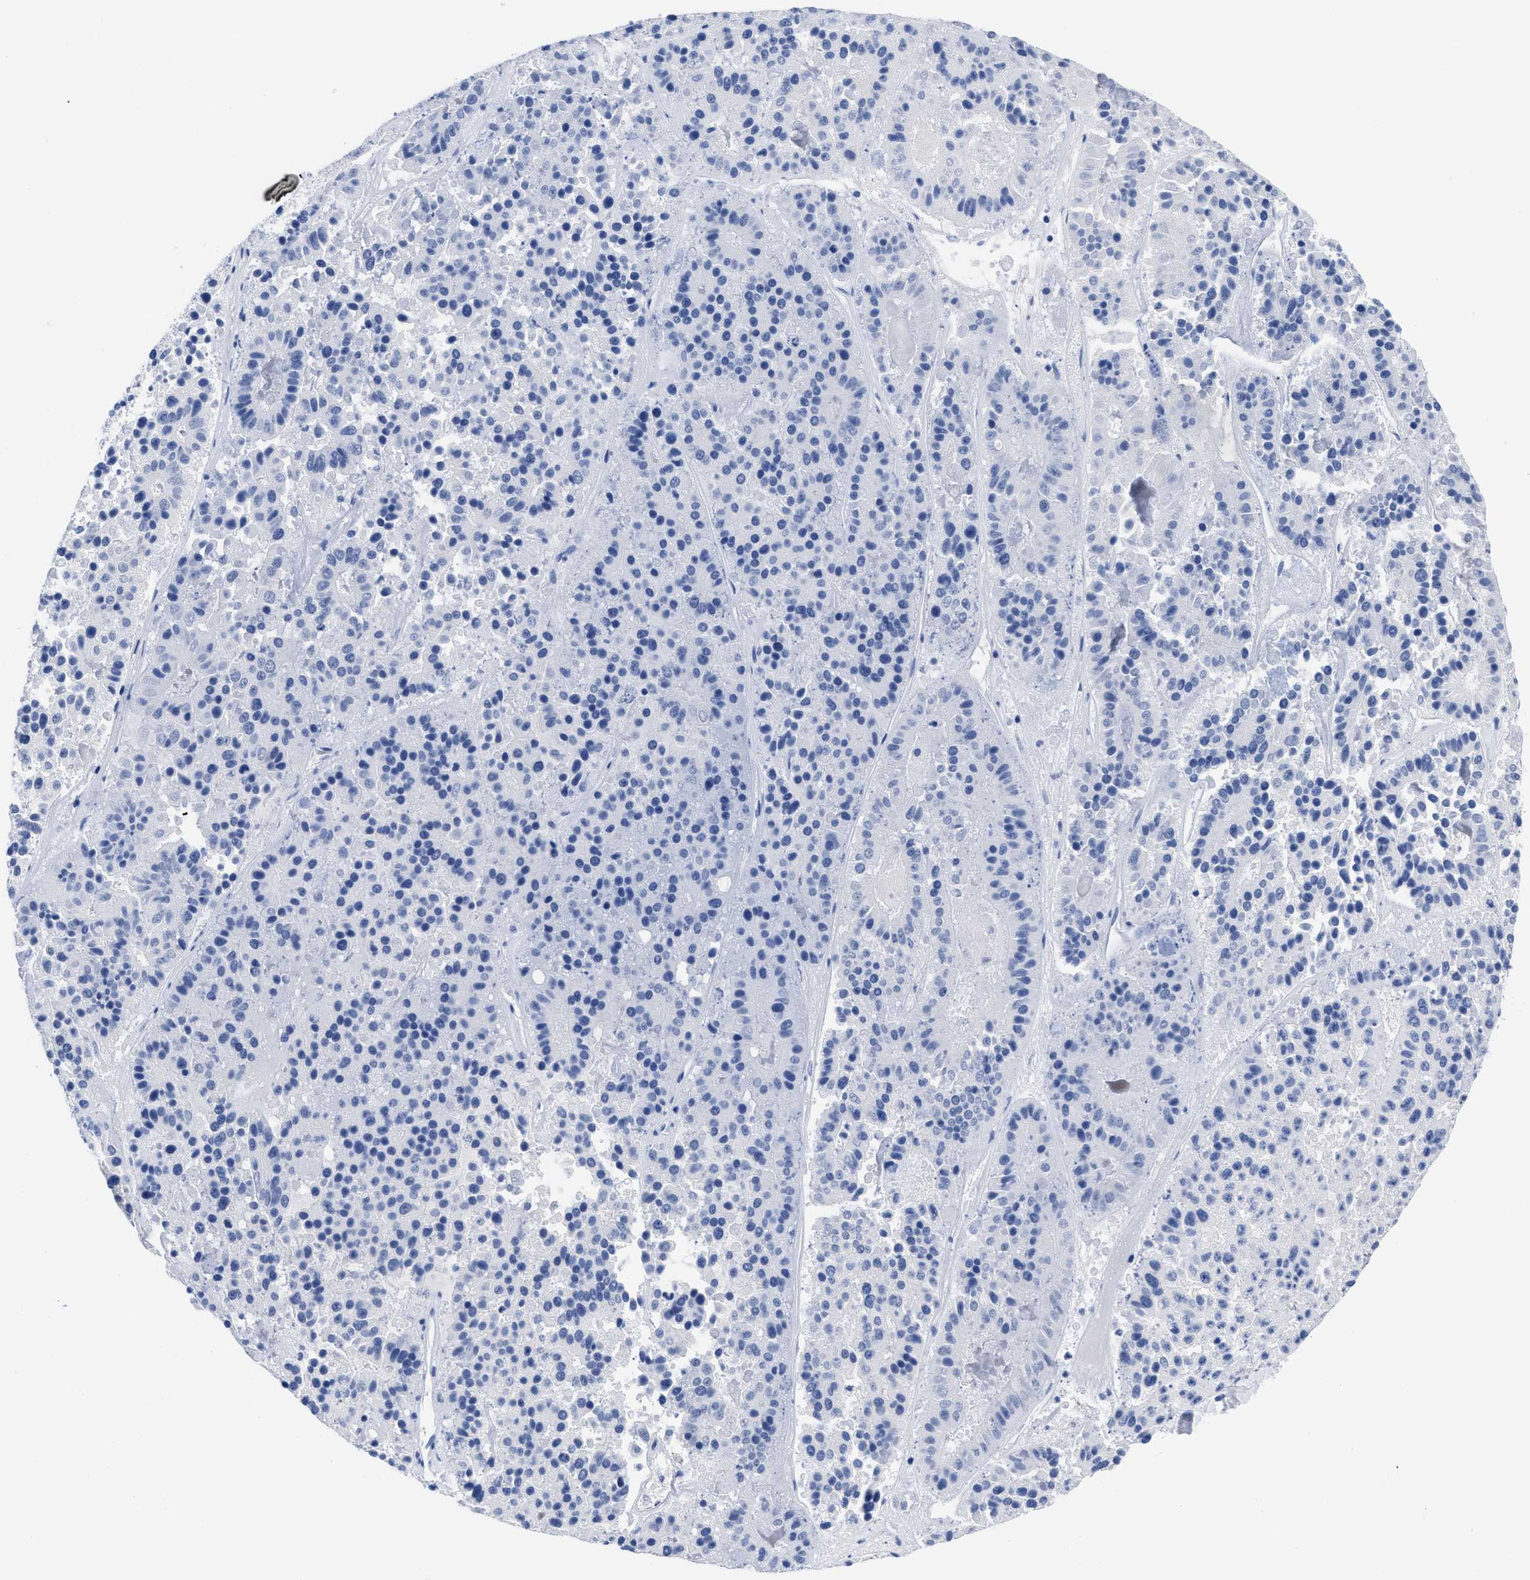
{"staining": {"intensity": "negative", "quantity": "none", "location": "none"}, "tissue": "pancreatic cancer", "cell_type": "Tumor cells", "image_type": "cancer", "snomed": [{"axis": "morphology", "description": "Adenocarcinoma, NOS"}, {"axis": "topography", "description": "Pancreas"}], "caption": "Immunohistochemistry (IHC) micrograph of neoplastic tissue: human pancreatic adenocarcinoma stained with DAB demonstrates no significant protein expression in tumor cells.", "gene": "TREML1", "patient": {"sex": "male", "age": 50}}